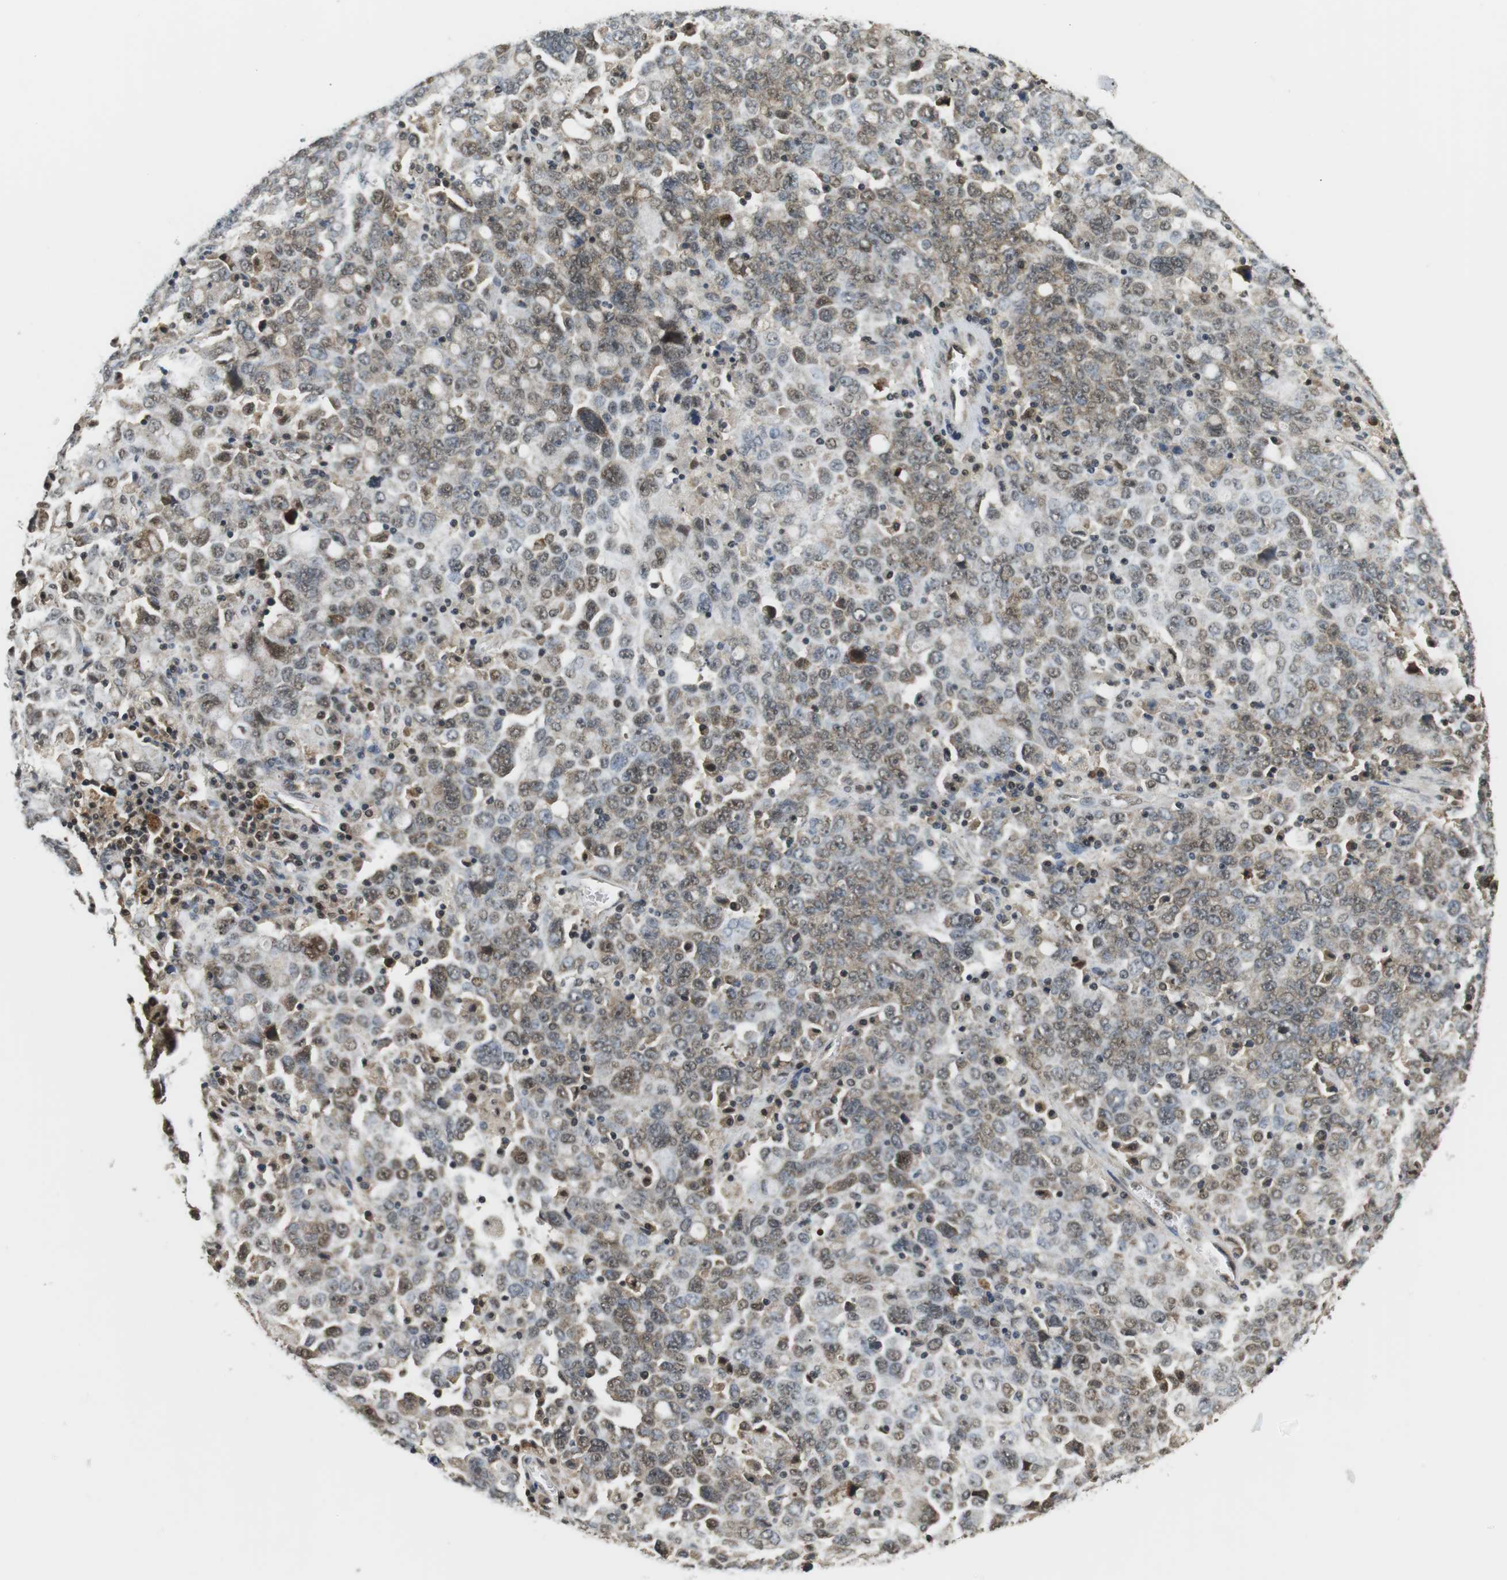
{"staining": {"intensity": "weak", "quantity": "25%-75%", "location": "cytoplasmic/membranous,nuclear"}, "tissue": "ovarian cancer", "cell_type": "Tumor cells", "image_type": "cancer", "snomed": [{"axis": "morphology", "description": "Carcinoma, endometroid"}, {"axis": "topography", "description": "Ovary"}], "caption": "An IHC photomicrograph of neoplastic tissue is shown. Protein staining in brown shows weak cytoplasmic/membranous and nuclear positivity in ovarian cancer (endometroid carcinoma) within tumor cells.", "gene": "CSNK2B", "patient": {"sex": "female", "age": 62}}